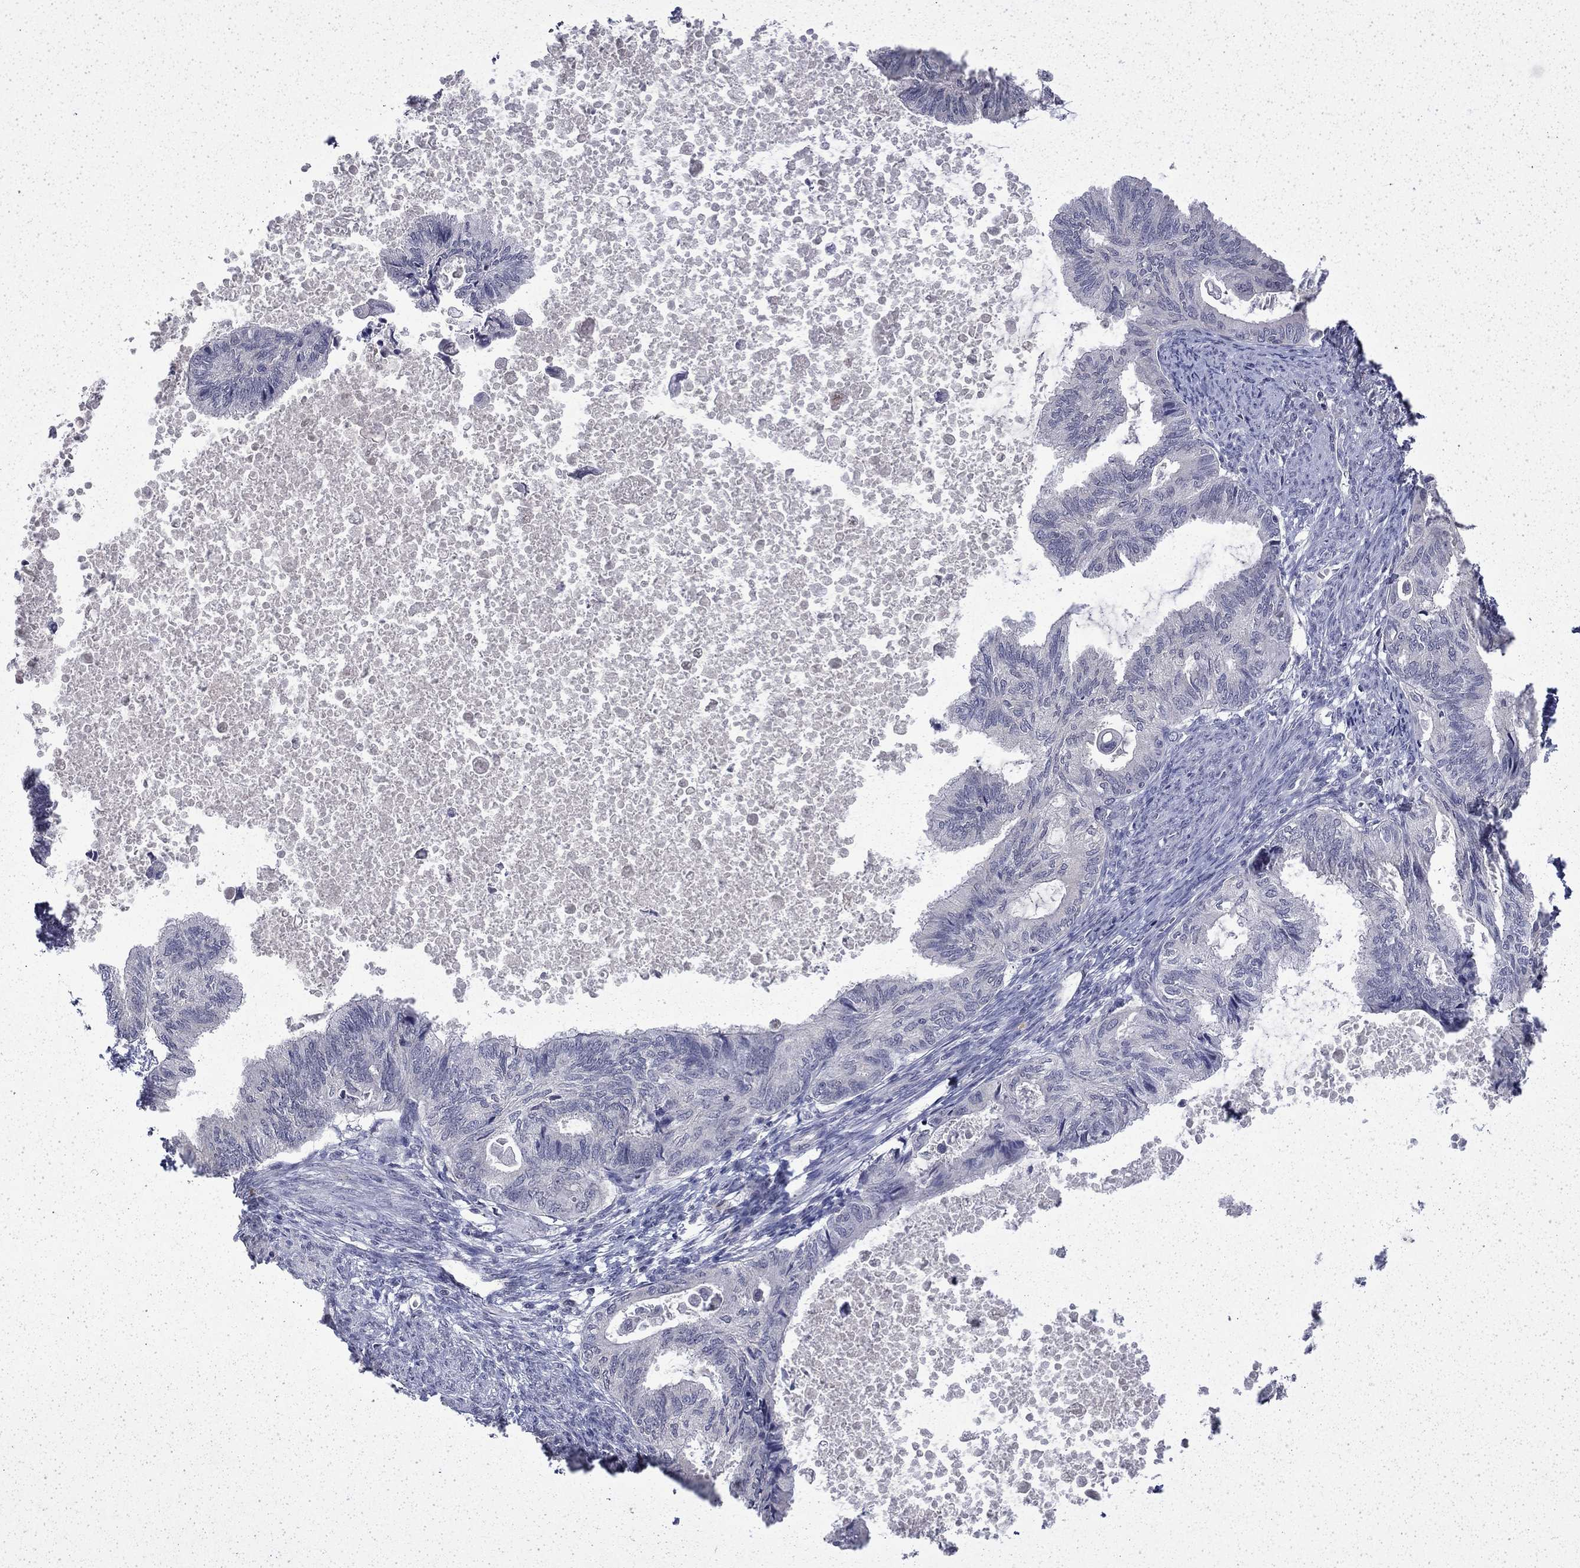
{"staining": {"intensity": "negative", "quantity": "none", "location": "none"}, "tissue": "endometrial cancer", "cell_type": "Tumor cells", "image_type": "cancer", "snomed": [{"axis": "morphology", "description": "Adenocarcinoma, NOS"}, {"axis": "topography", "description": "Endometrium"}], "caption": "Tumor cells show no significant protein positivity in endometrial adenocarcinoma.", "gene": "CHAT", "patient": {"sex": "female", "age": 86}}